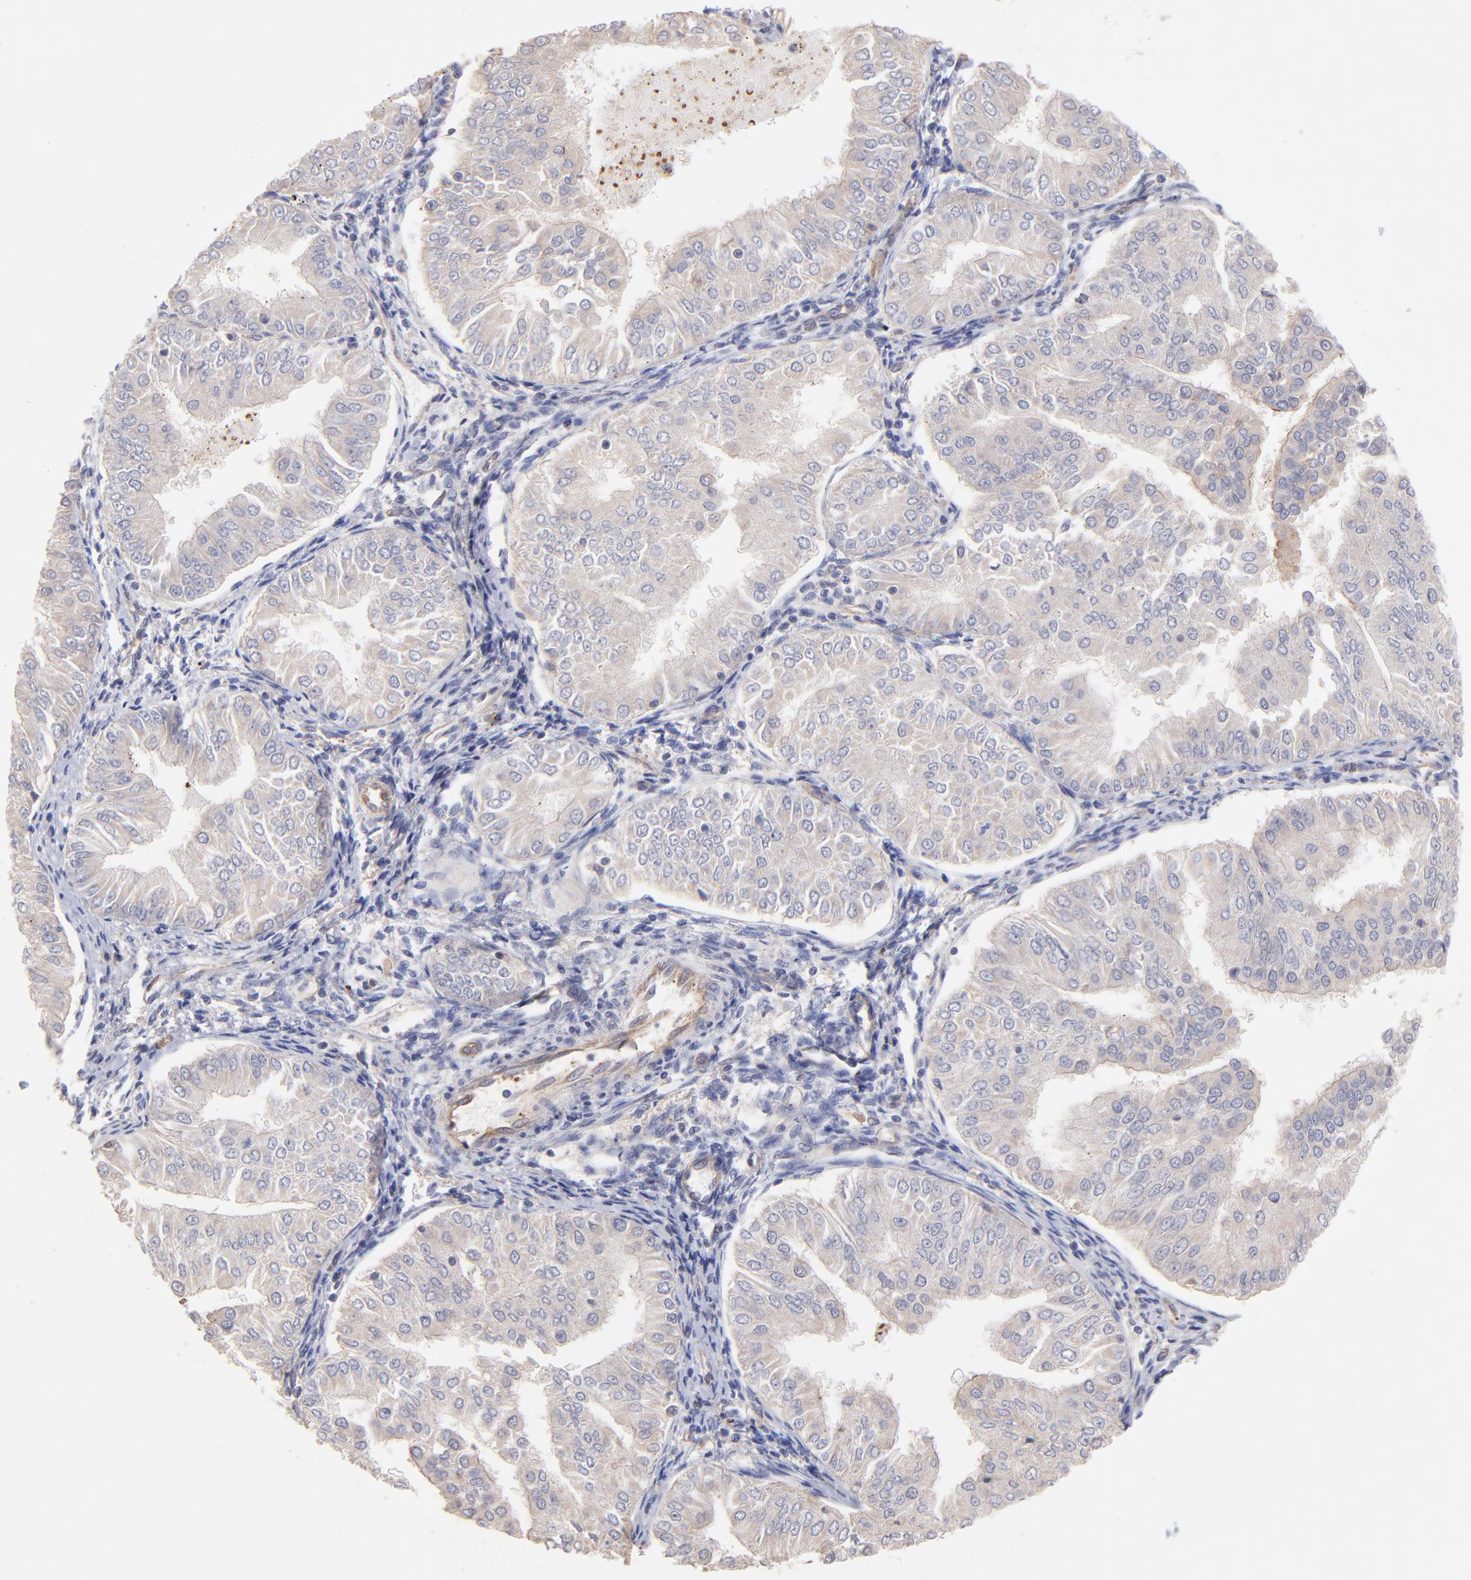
{"staining": {"intensity": "negative", "quantity": "none", "location": "none"}, "tissue": "endometrial cancer", "cell_type": "Tumor cells", "image_type": "cancer", "snomed": [{"axis": "morphology", "description": "Adenocarcinoma, NOS"}, {"axis": "topography", "description": "Endometrium"}], "caption": "A high-resolution image shows immunohistochemistry staining of endometrial cancer, which demonstrates no significant expression in tumor cells.", "gene": "ASB7", "patient": {"sex": "female", "age": 53}}